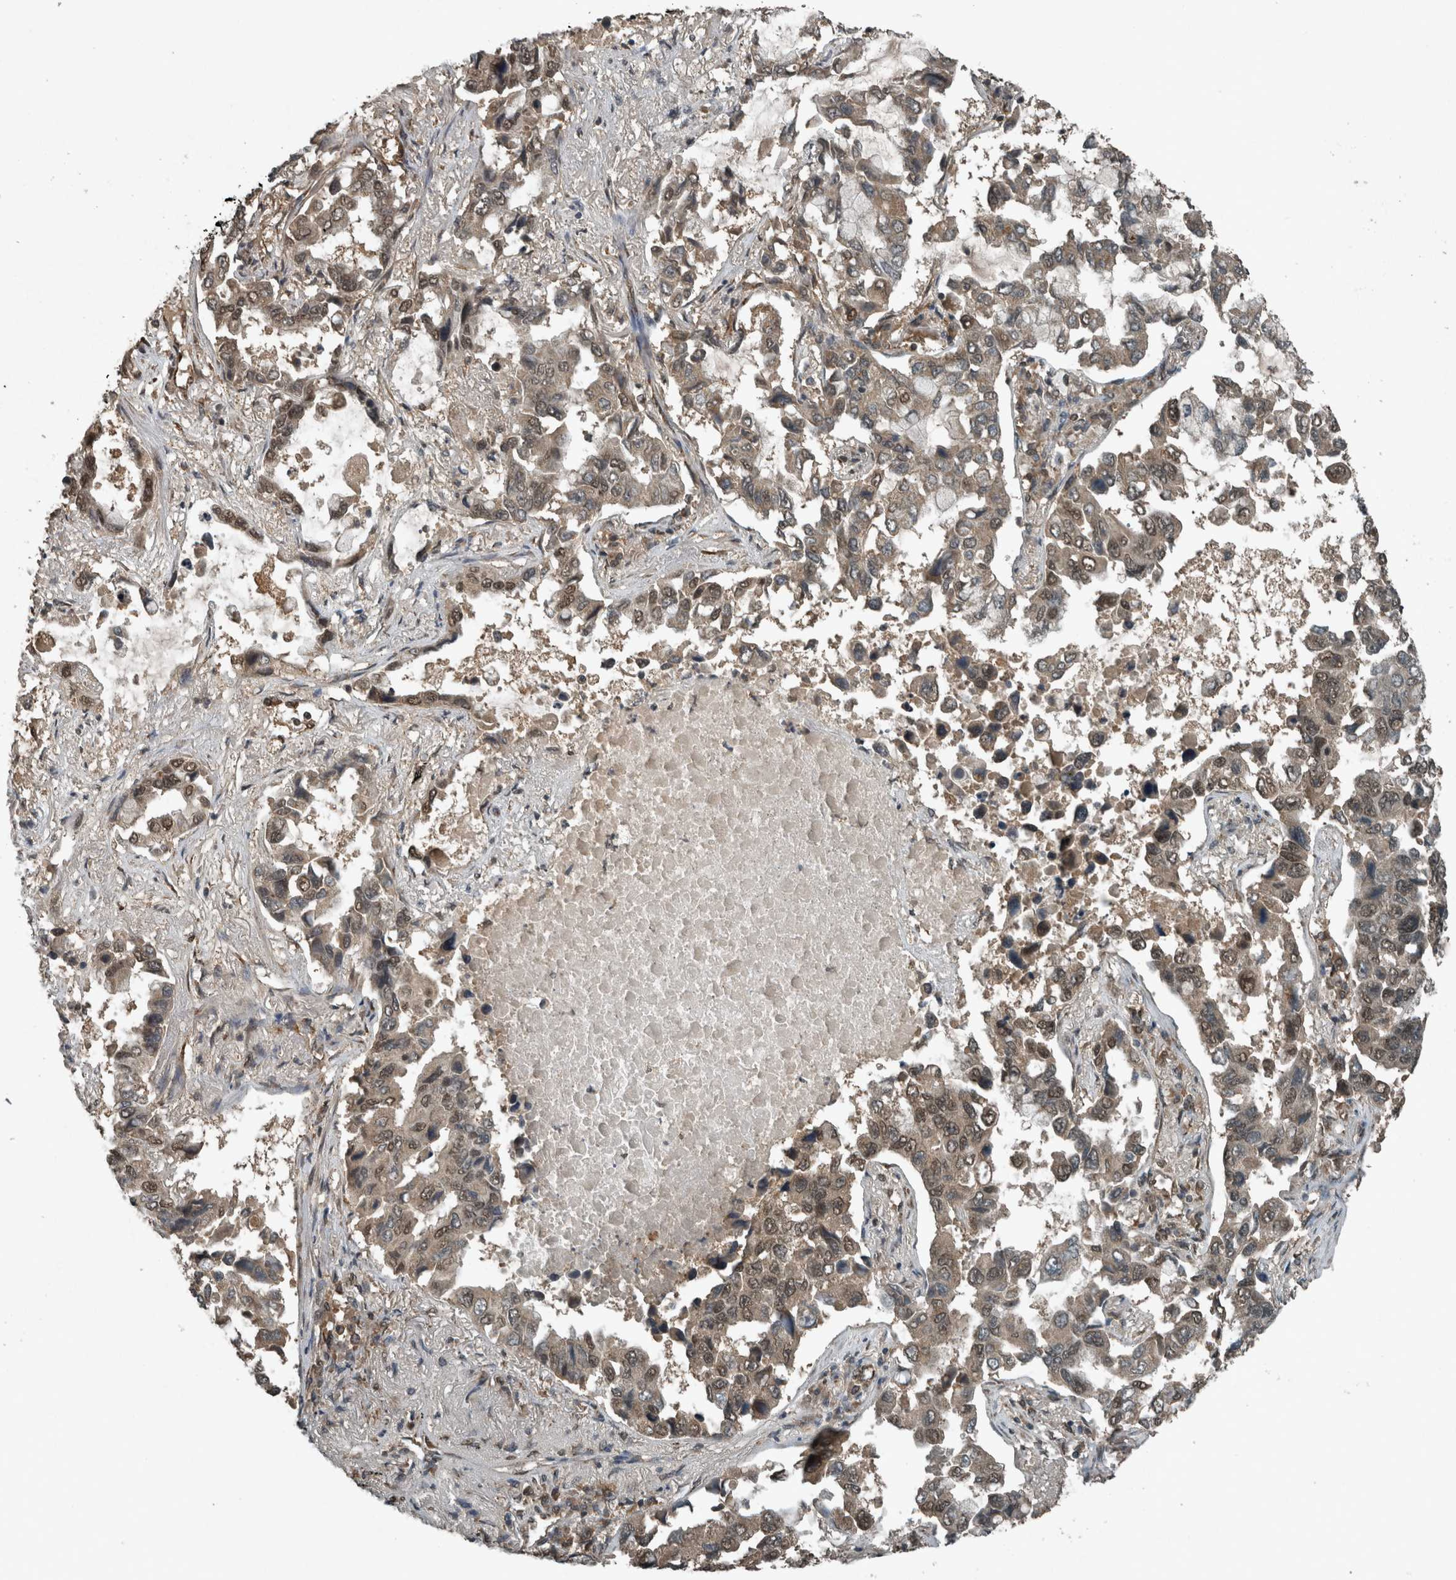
{"staining": {"intensity": "moderate", "quantity": "25%-75%", "location": "cytoplasmic/membranous,nuclear"}, "tissue": "lung cancer", "cell_type": "Tumor cells", "image_type": "cancer", "snomed": [{"axis": "morphology", "description": "Adenocarcinoma, NOS"}, {"axis": "topography", "description": "Lung"}], "caption": "This photomicrograph demonstrates lung cancer (adenocarcinoma) stained with immunohistochemistry to label a protein in brown. The cytoplasmic/membranous and nuclear of tumor cells show moderate positivity for the protein. Nuclei are counter-stained blue.", "gene": "ARHGEF12", "patient": {"sex": "male", "age": 64}}